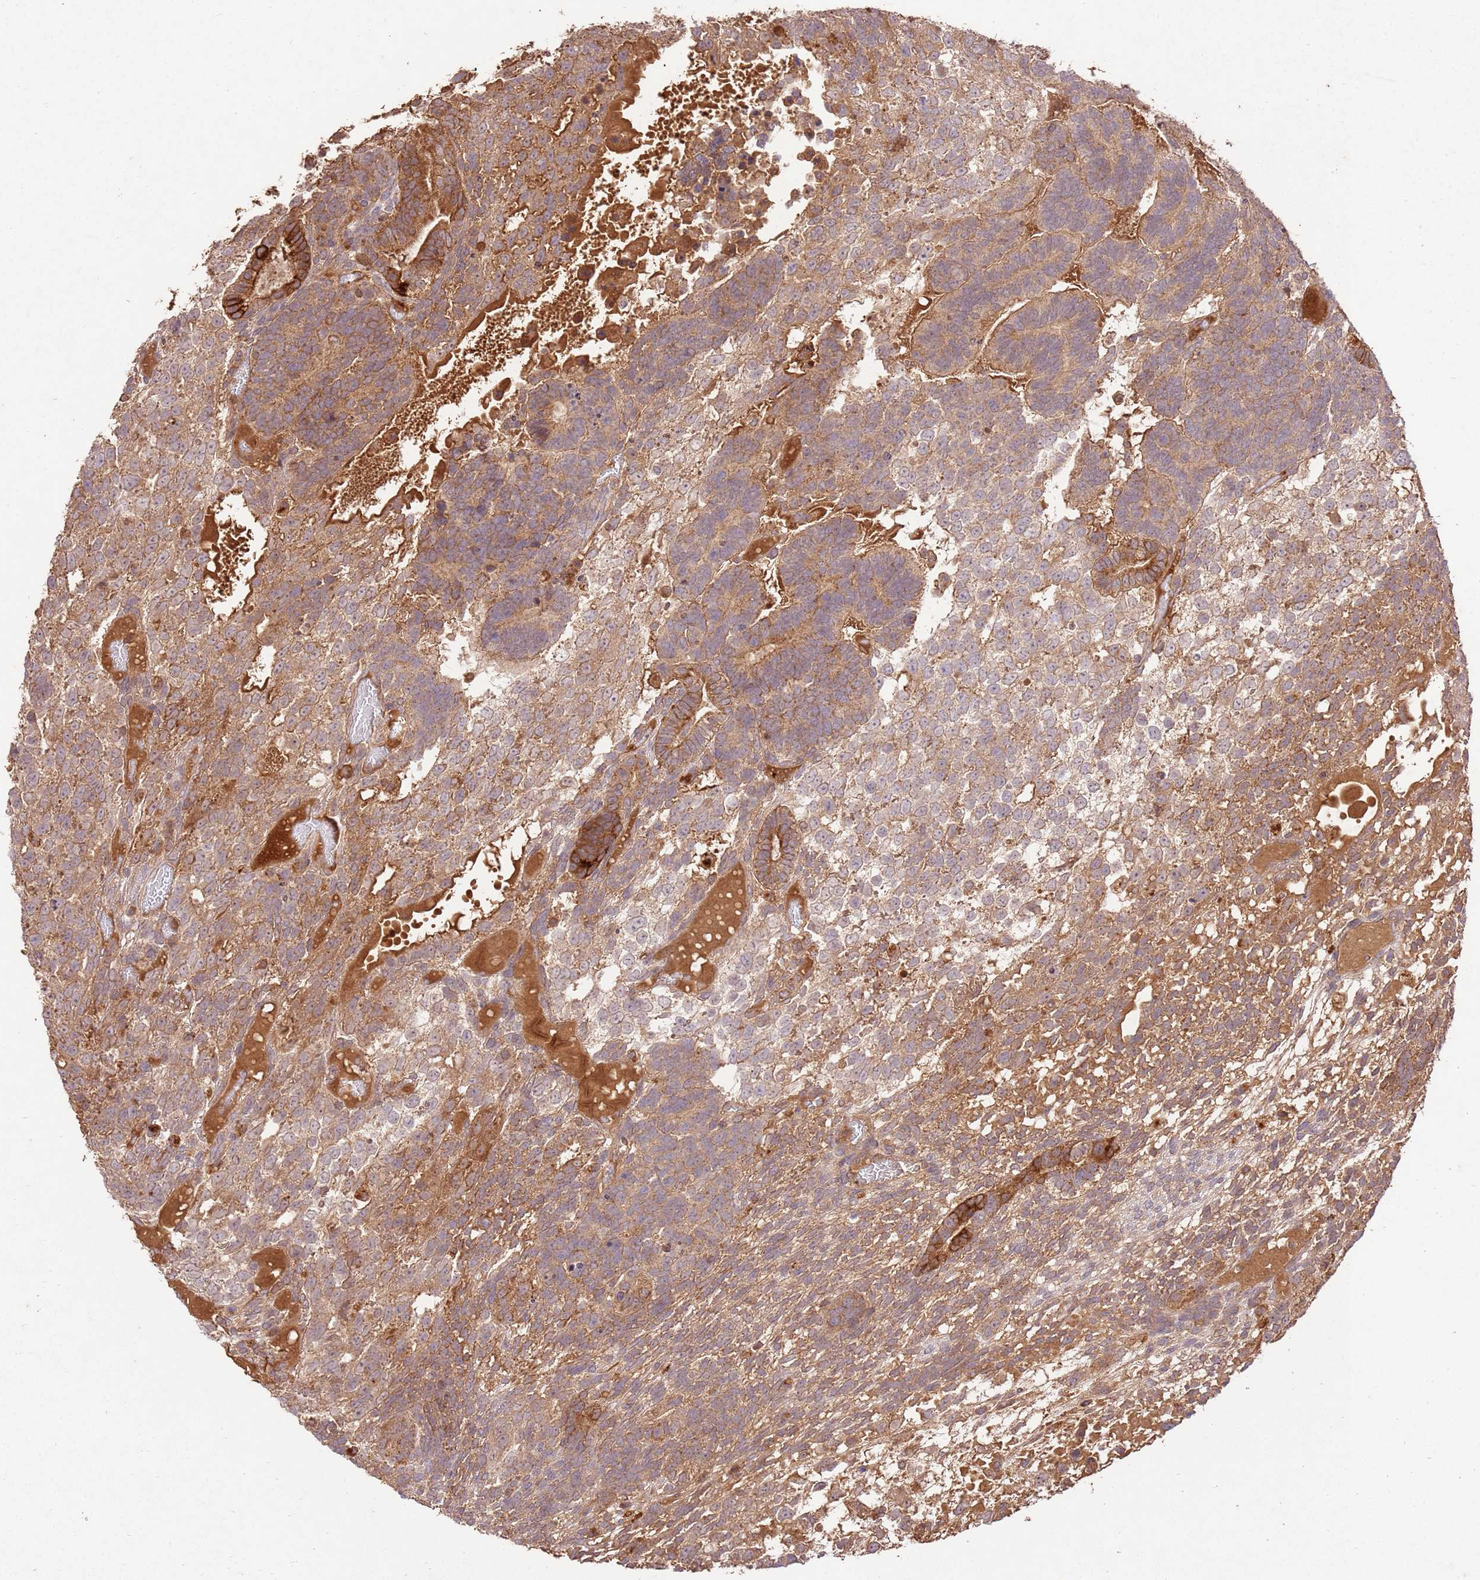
{"staining": {"intensity": "moderate", "quantity": ">75%", "location": "cytoplasmic/membranous"}, "tissue": "testis cancer", "cell_type": "Tumor cells", "image_type": "cancer", "snomed": [{"axis": "morphology", "description": "Carcinoma, Embryonal, NOS"}, {"axis": "topography", "description": "Testis"}], "caption": "This is an image of immunohistochemistry (IHC) staining of testis cancer, which shows moderate positivity in the cytoplasmic/membranous of tumor cells.", "gene": "LRRC28", "patient": {"sex": "male", "age": 23}}